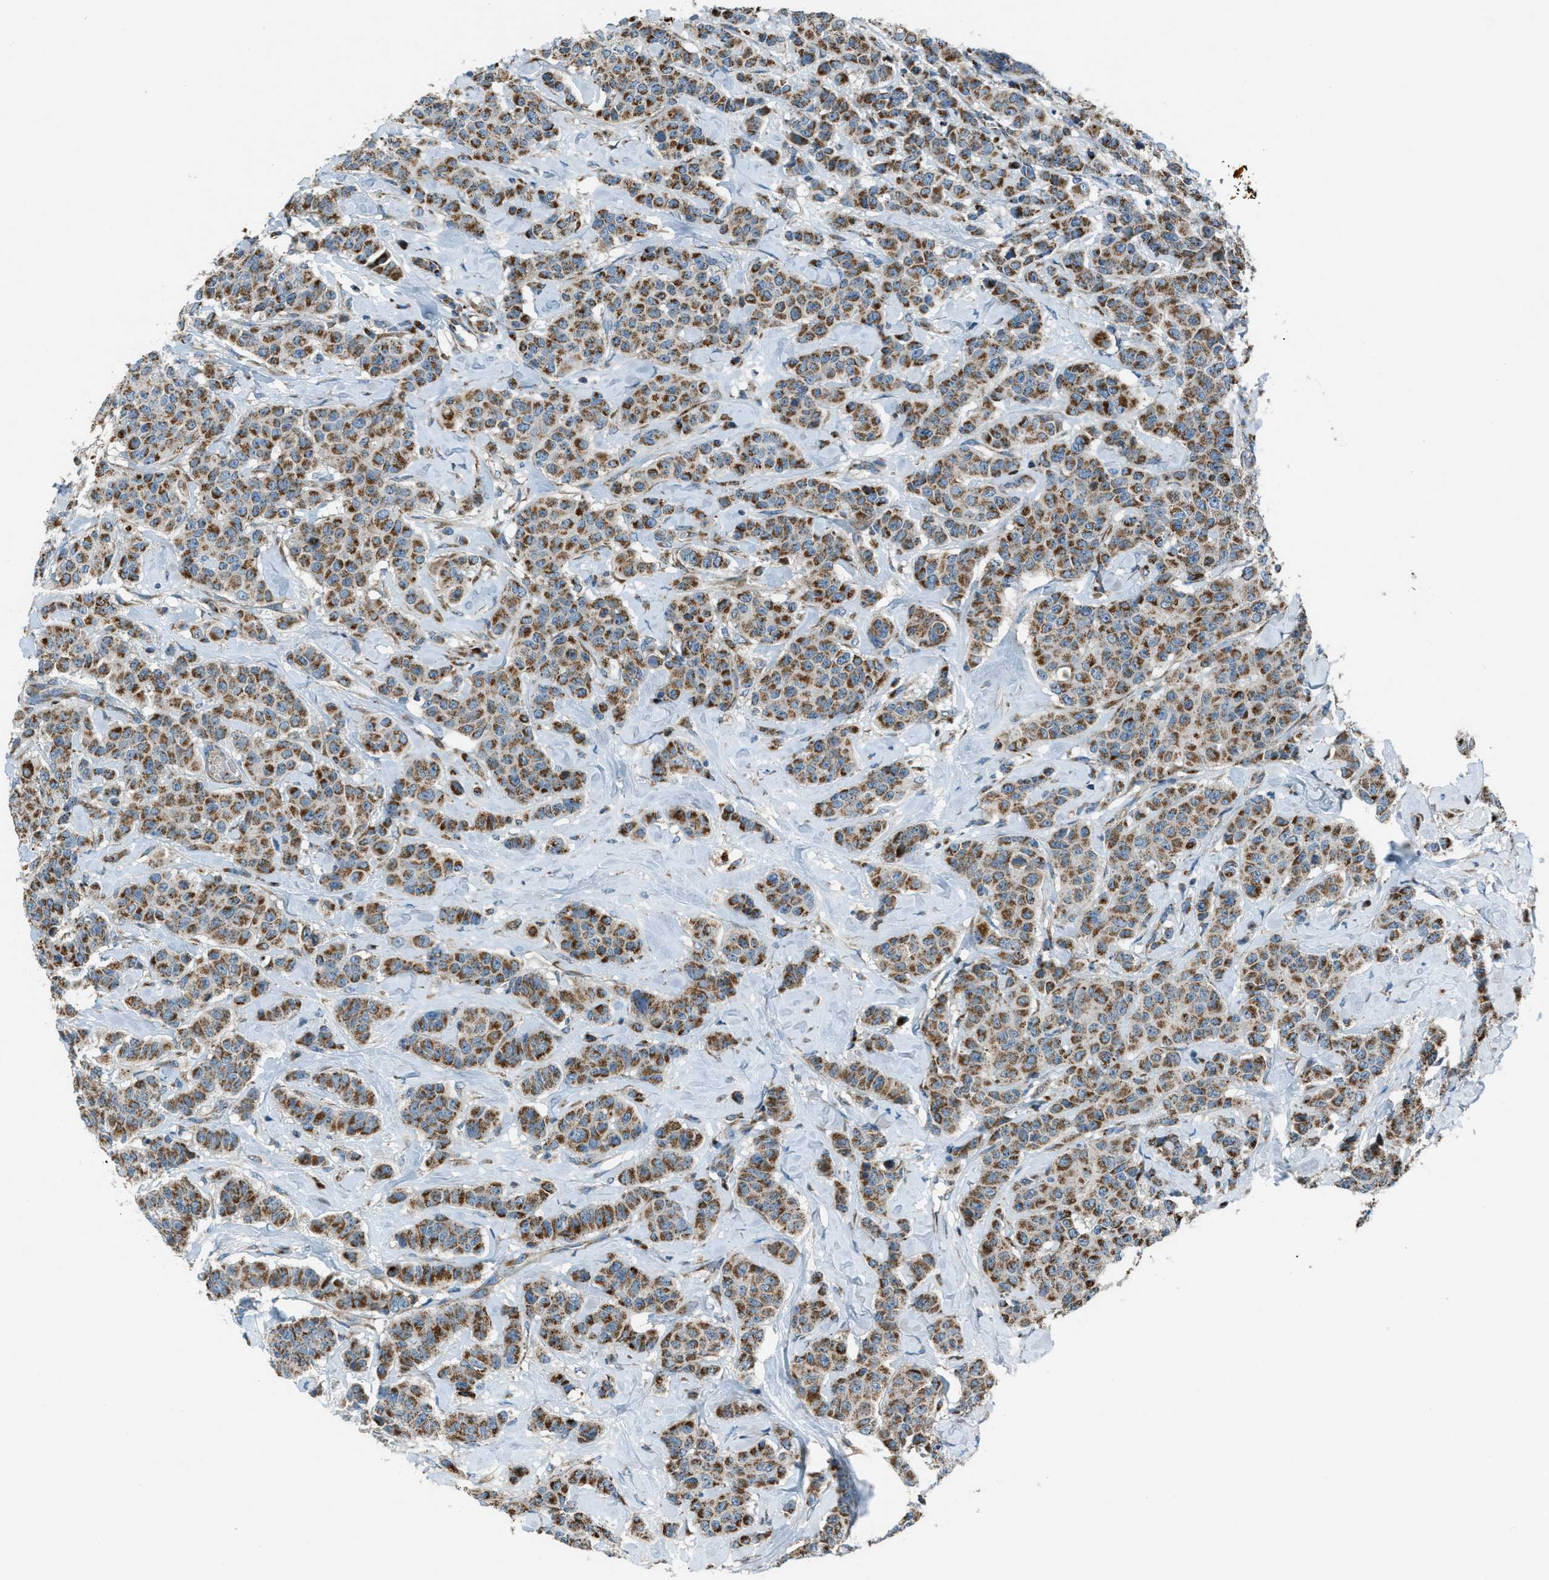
{"staining": {"intensity": "moderate", "quantity": ">75%", "location": "cytoplasmic/membranous"}, "tissue": "breast cancer", "cell_type": "Tumor cells", "image_type": "cancer", "snomed": [{"axis": "morphology", "description": "Normal tissue, NOS"}, {"axis": "morphology", "description": "Duct carcinoma"}, {"axis": "topography", "description": "Breast"}], "caption": "Immunohistochemistry (IHC) image of neoplastic tissue: human infiltrating ductal carcinoma (breast) stained using IHC shows medium levels of moderate protein expression localized specifically in the cytoplasmic/membranous of tumor cells, appearing as a cytoplasmic/membranous brown color.", "gene": "BCKDK", "patient": {"sex": "female", "age": 40}}